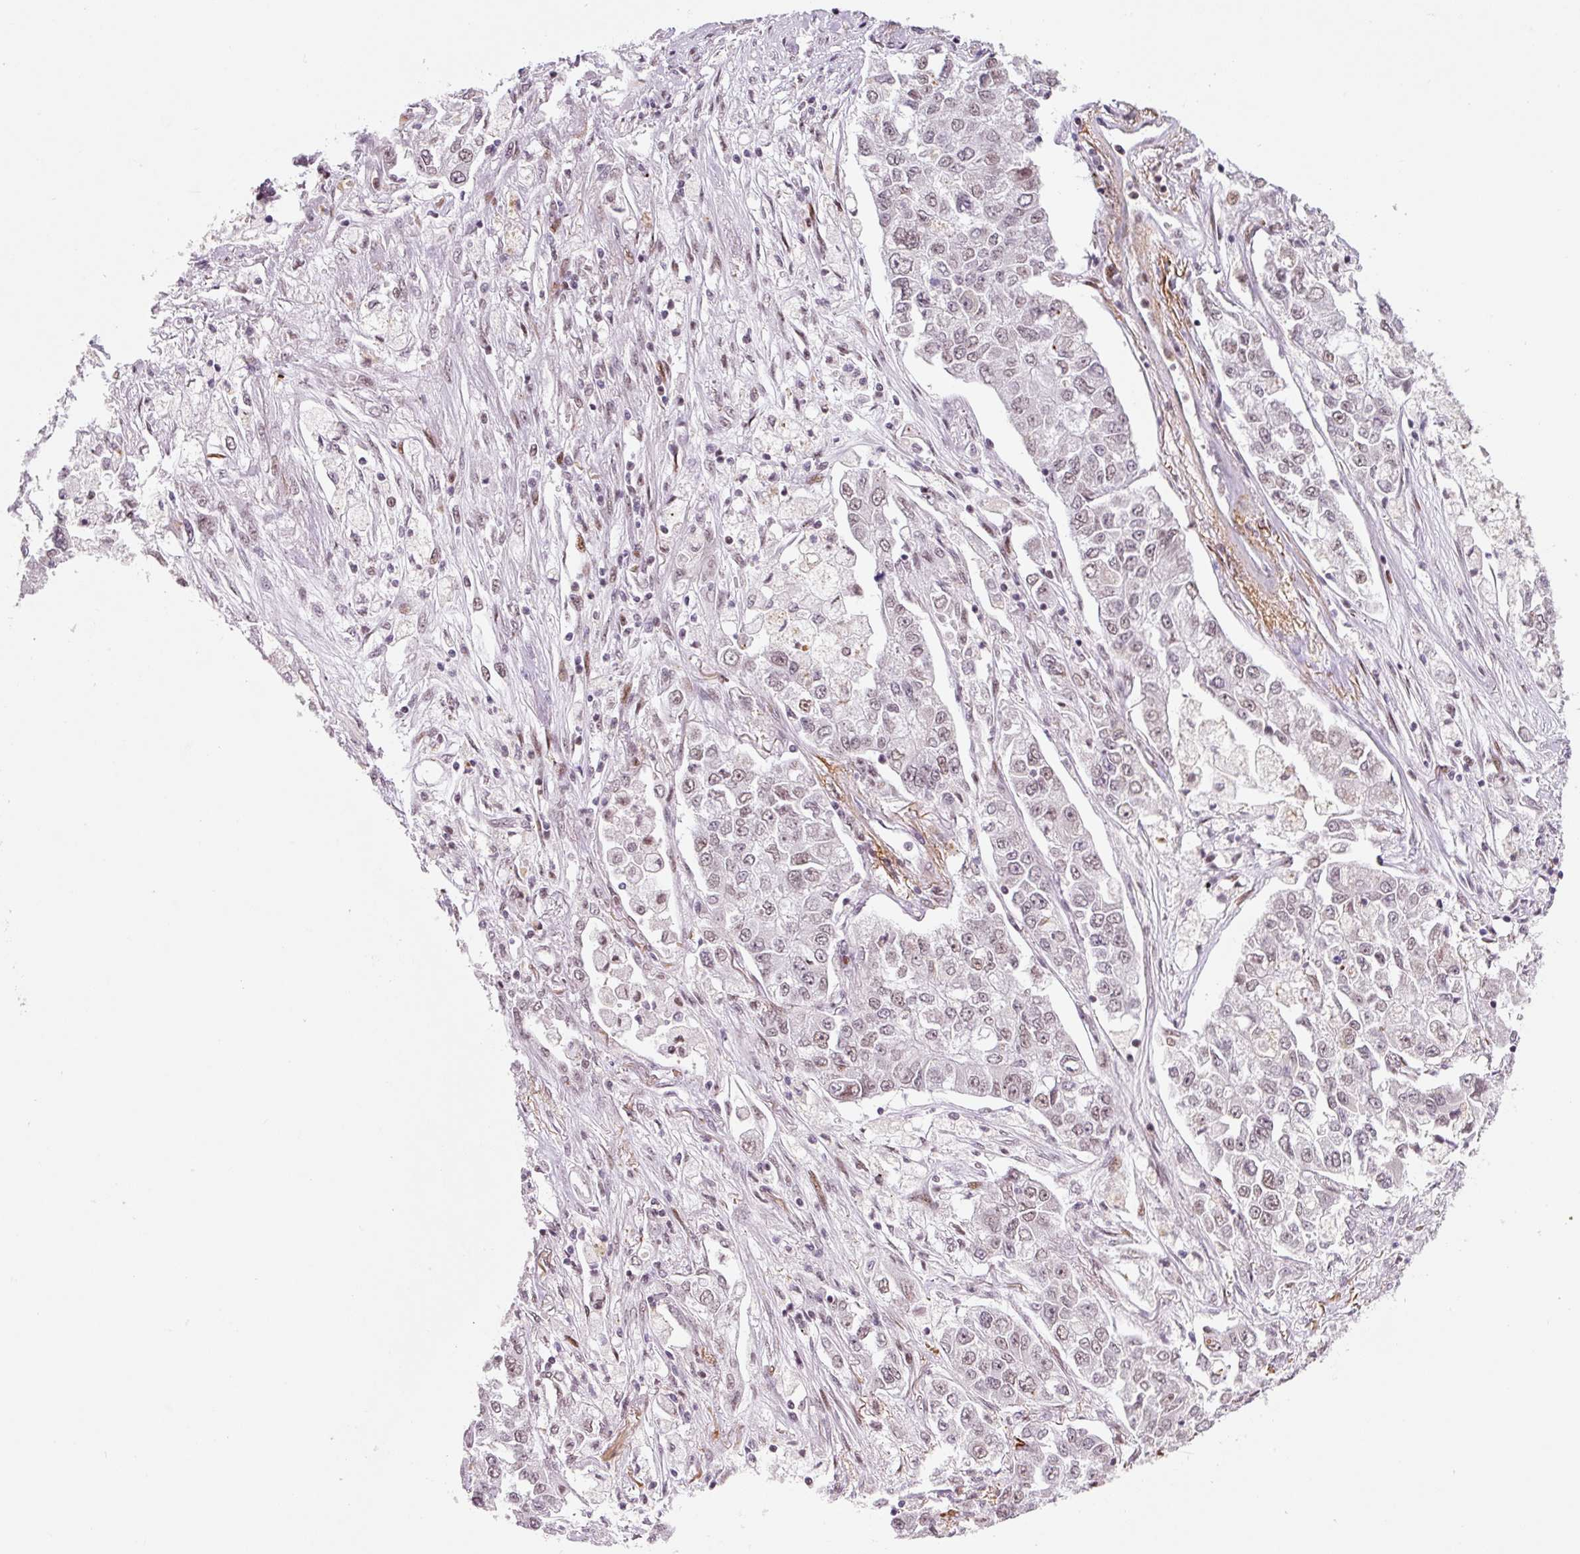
{"staining": {"intensity": "weak", "quantity": "25%-75%", "location": "nuclear"}, "tissue": "lung cancer", "cell_type": "Tumor cells", "image_type": "cancer", "snomed": [{"axis": "morphology", "description": "Adenocarcinoma, NOS"}, {"axis": "topography", "description": "Lung"}], "caption": "Immunohistochemical staining of human lung cancer displays low levels of weak nuclear protein expression in approximately 25%-75% of tumor cells.", "gene": "CCNL2", "patient": {"sex": "male", "age": 49}}